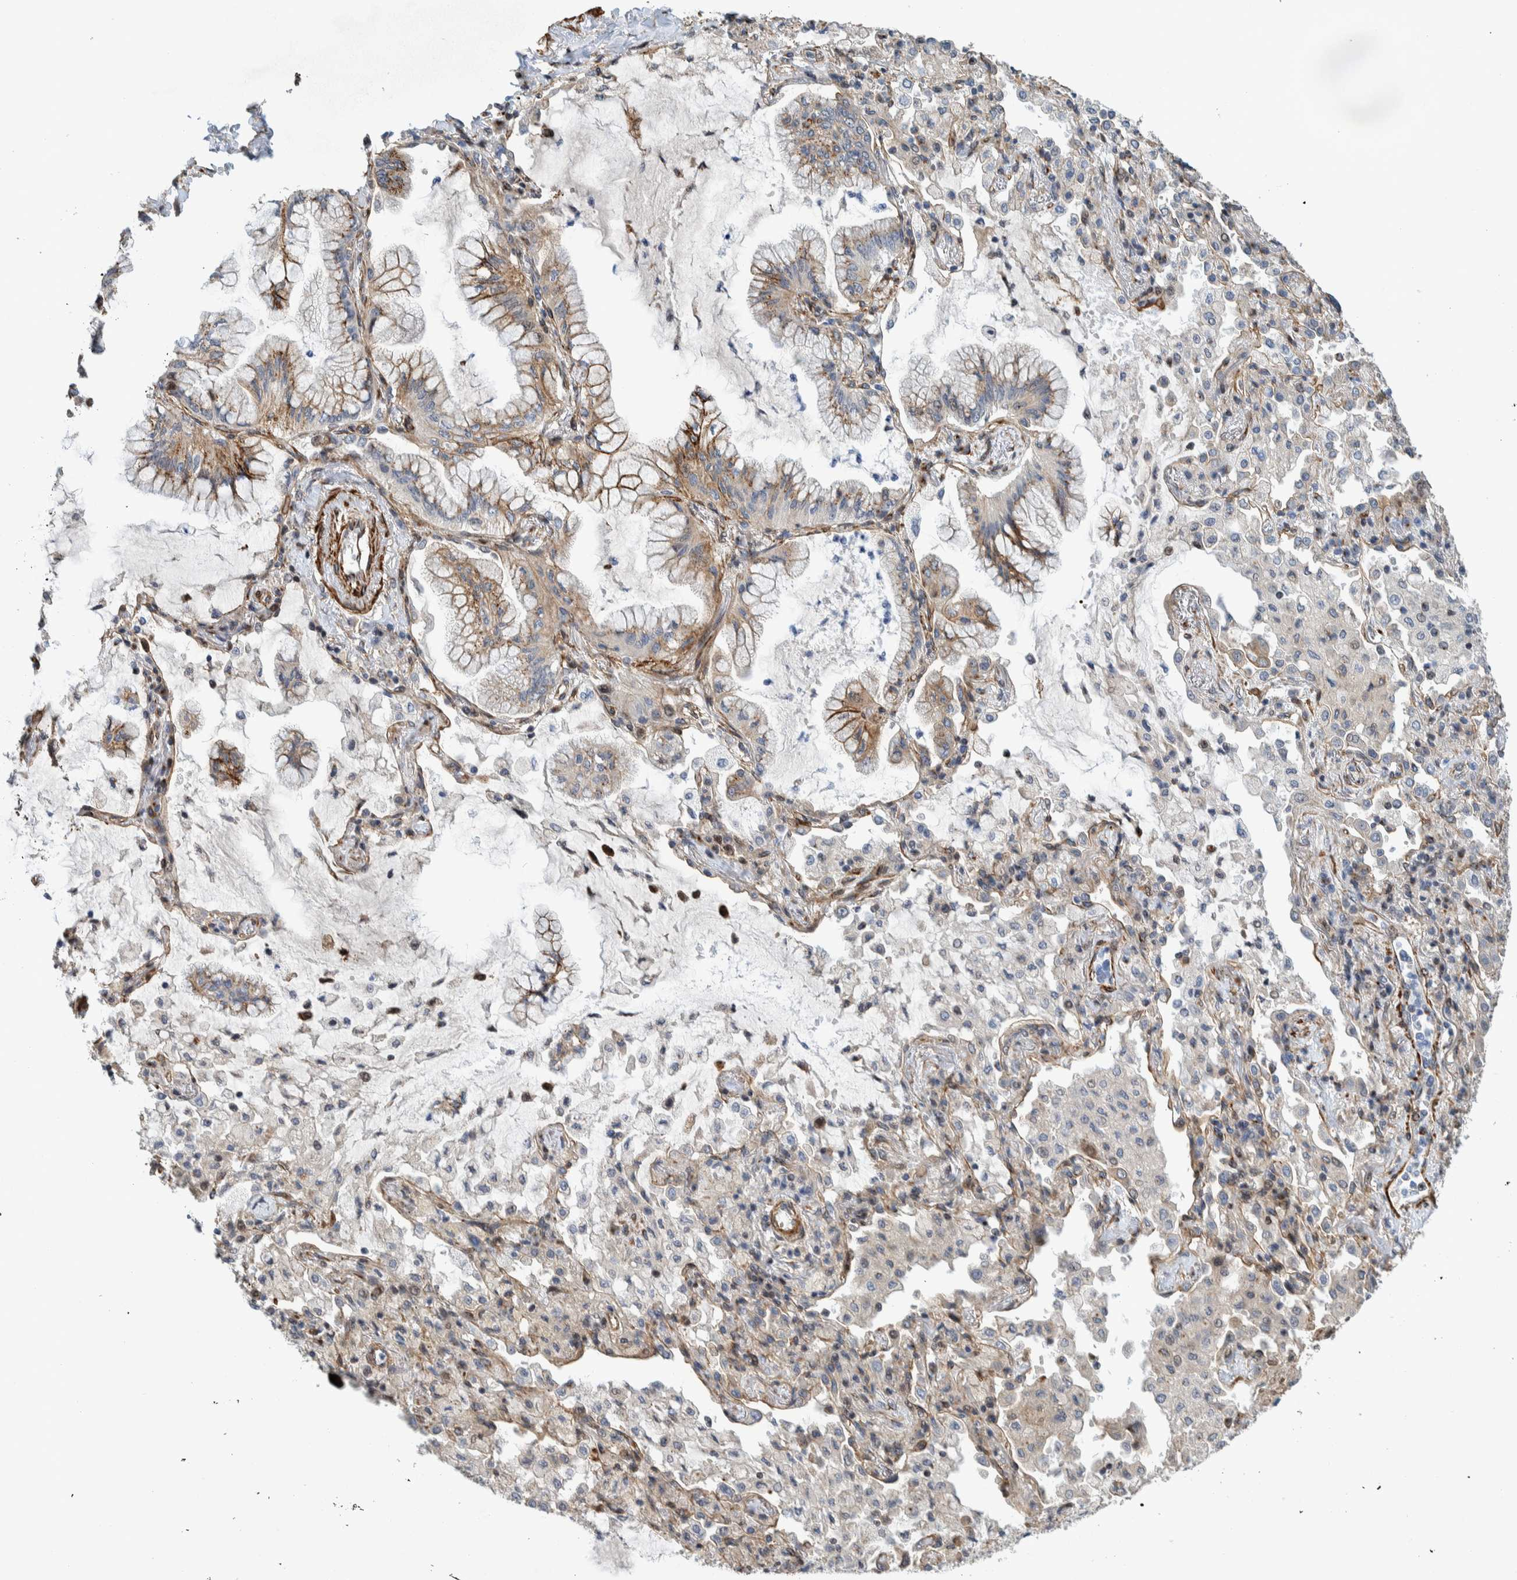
{"staining": {"intensity": "weak", "quantity": "25%-75%", "location": "cytoplasmic/membranous"}, "tissue": "lung cancer", "cell_type": "Tumor cells", "image_type": "cancer", "snomed": [{"axis": "morphology", "description": "Adenocarcinoma, NOS"}, {"axis": "topography", "description": "Lung"}], "caption": "Lung adenocarcinoma was stained to show a protein in brown. There is low levels of weak cytoplasmic/membranous positivity in approximately 25%-75% of tumor cells.", "gene": "CCDC57", "patient": {"sex": "female", "age": 70}}